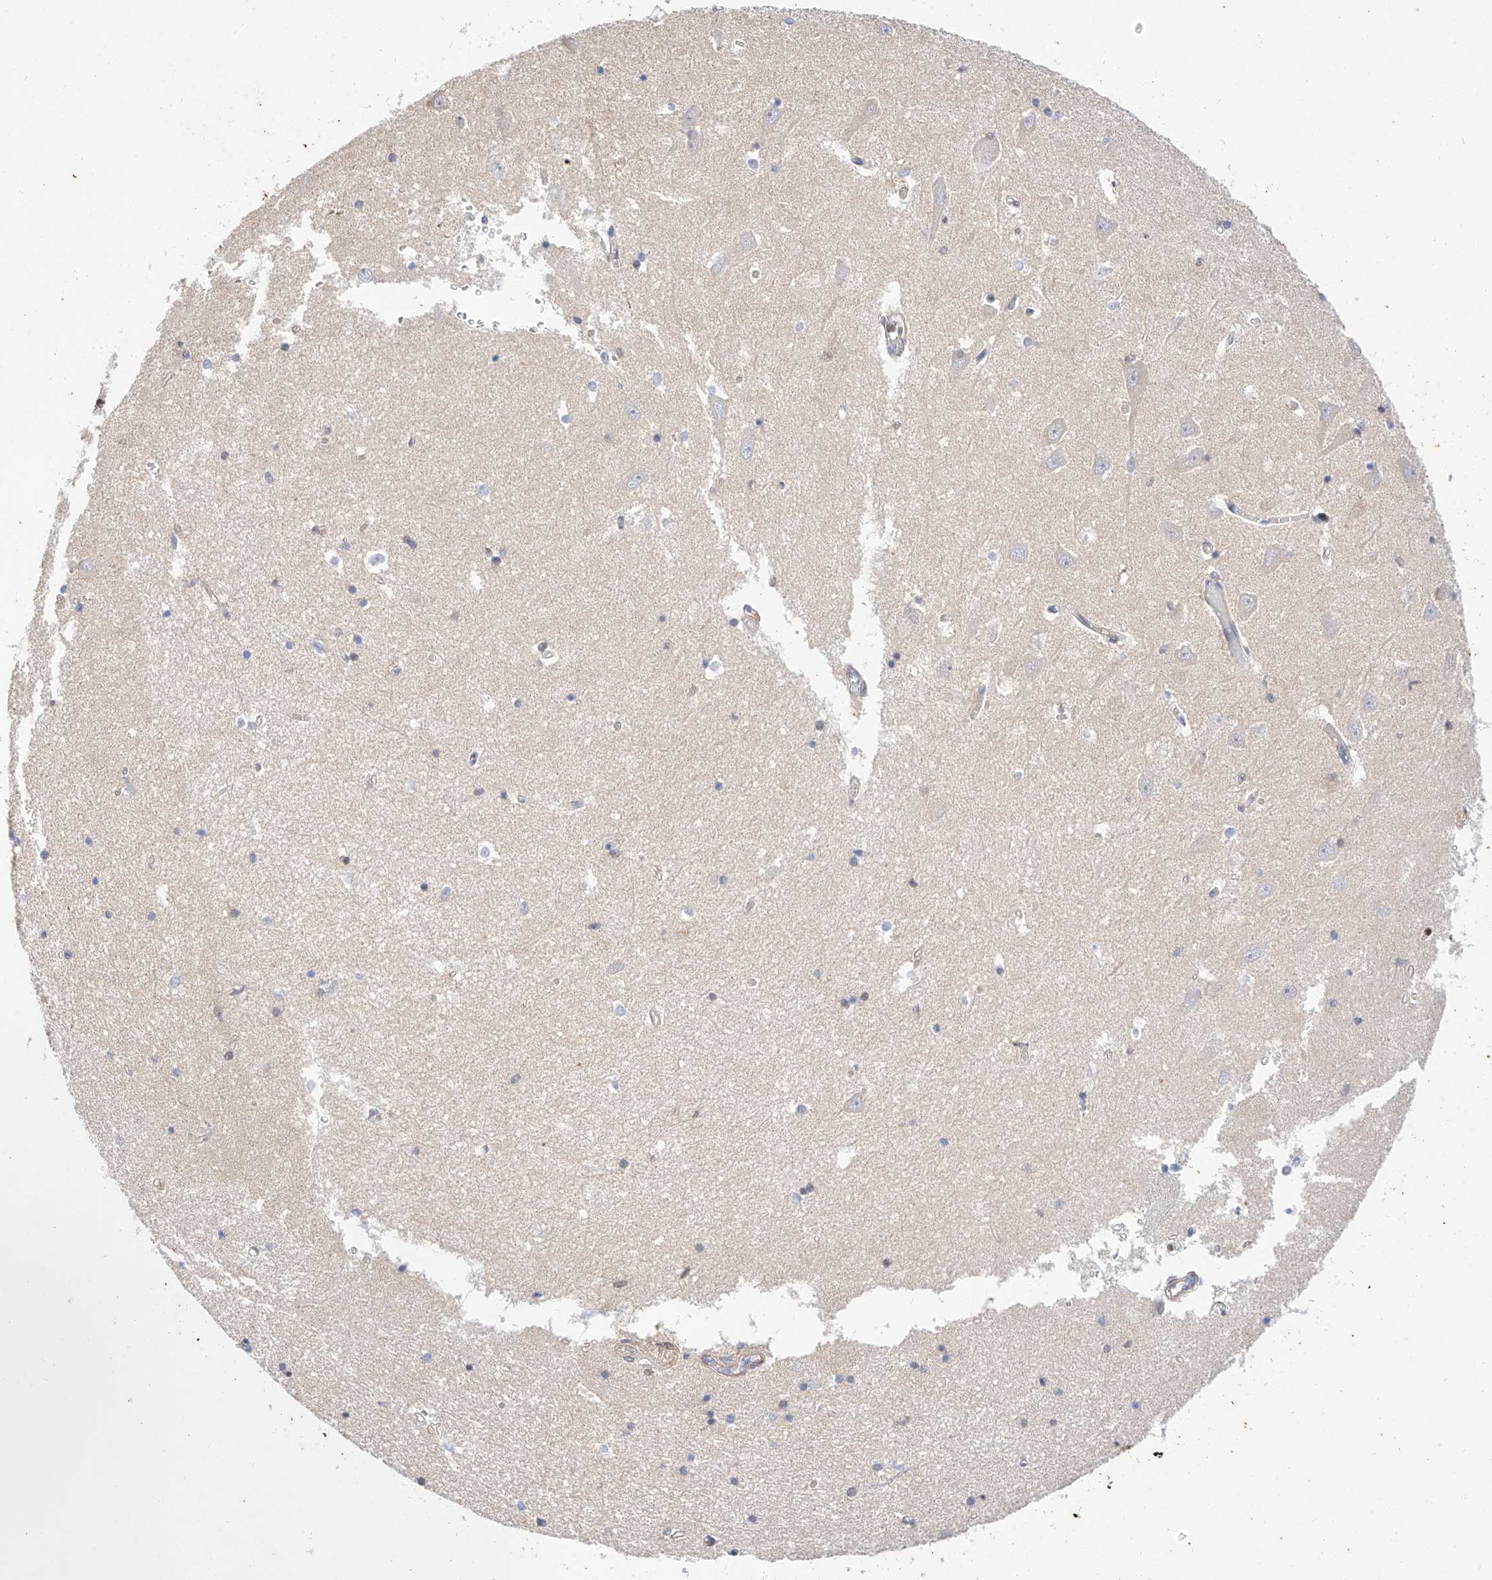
{"staining": {"intensity": "negative", "quantity": "none", "location": "none"}, "tissue": "hippocampus", "cell_type": "Glial cells", "image_type": "normal", "snomed": [{"axis": "morphology", "description": "Normal tissue, NOS"}, {"axis": "topography", "description": "Hippocampus"}], "caption": "The IHC micrograph has no significant staining in glial cells of hippocampus. (Immunohistochemistry, brightfield microscopy, high magnification).", "gene": "HDAC9", "patient": {"sex": "male", "age": 70}}